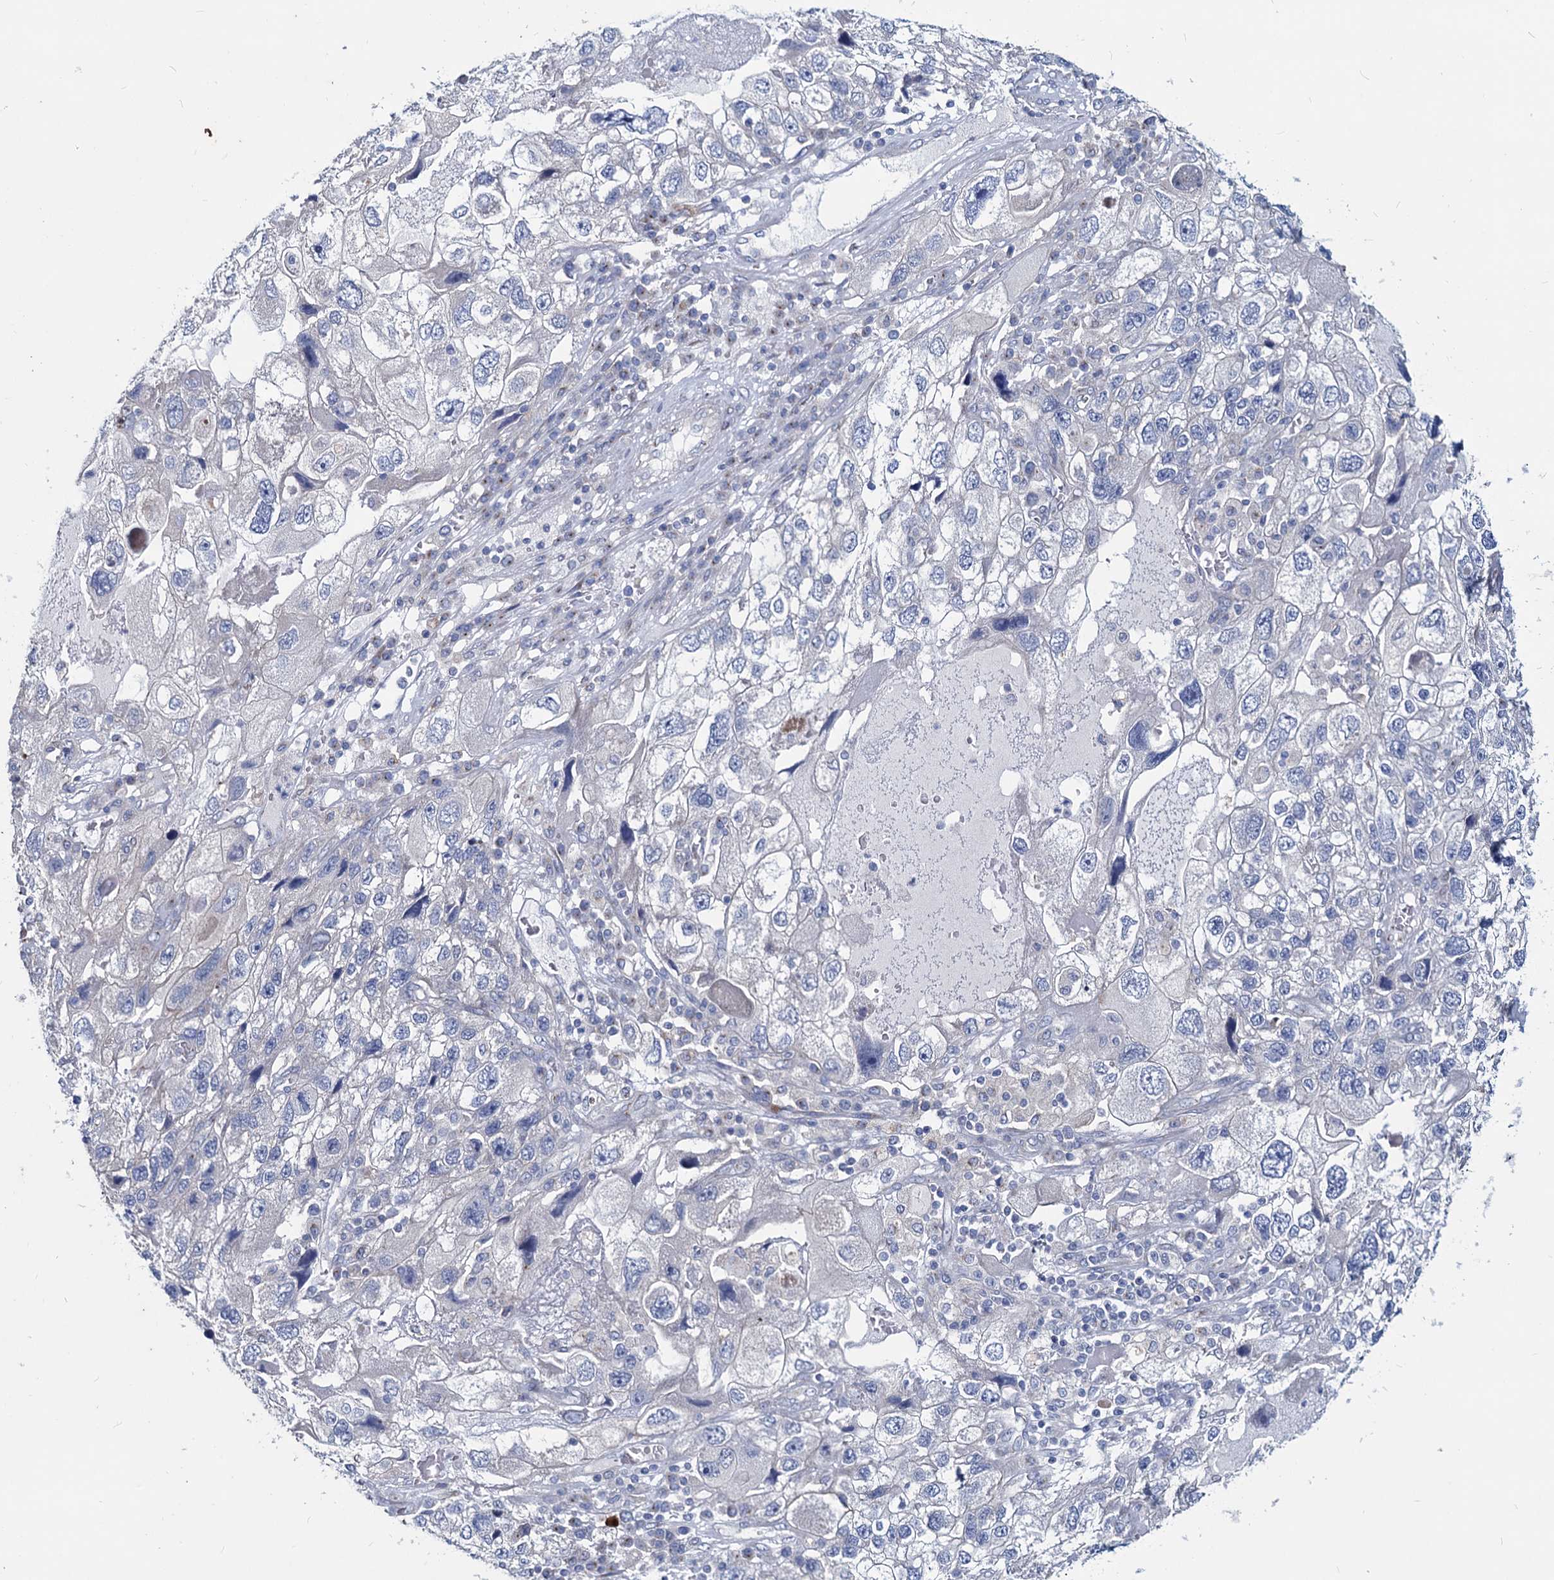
{"staining": {"intensity": "negative", "quantity": "none", "location": "none"}, "tissue": "endometrial cancer", "cell_type": "Tumor cells", "image_type": "cancer", "snomed": [{"axis": "morphology", "description": "Adenocarcinoma, NOS"}, {"axis": "topography", "description": "Endometrium"}], "caption": "This image is of endometrial cancer stained with immunohistochemistry to label a protein in brown with the nuclei are counter-stained blue. There is no staining in tumor cells. (DAB (3,3'-diaminobenzidine) IHC with hematoxylin counter stain).", "gene": "AGBL4", "patient": {"sex": "female", "age": 49}}